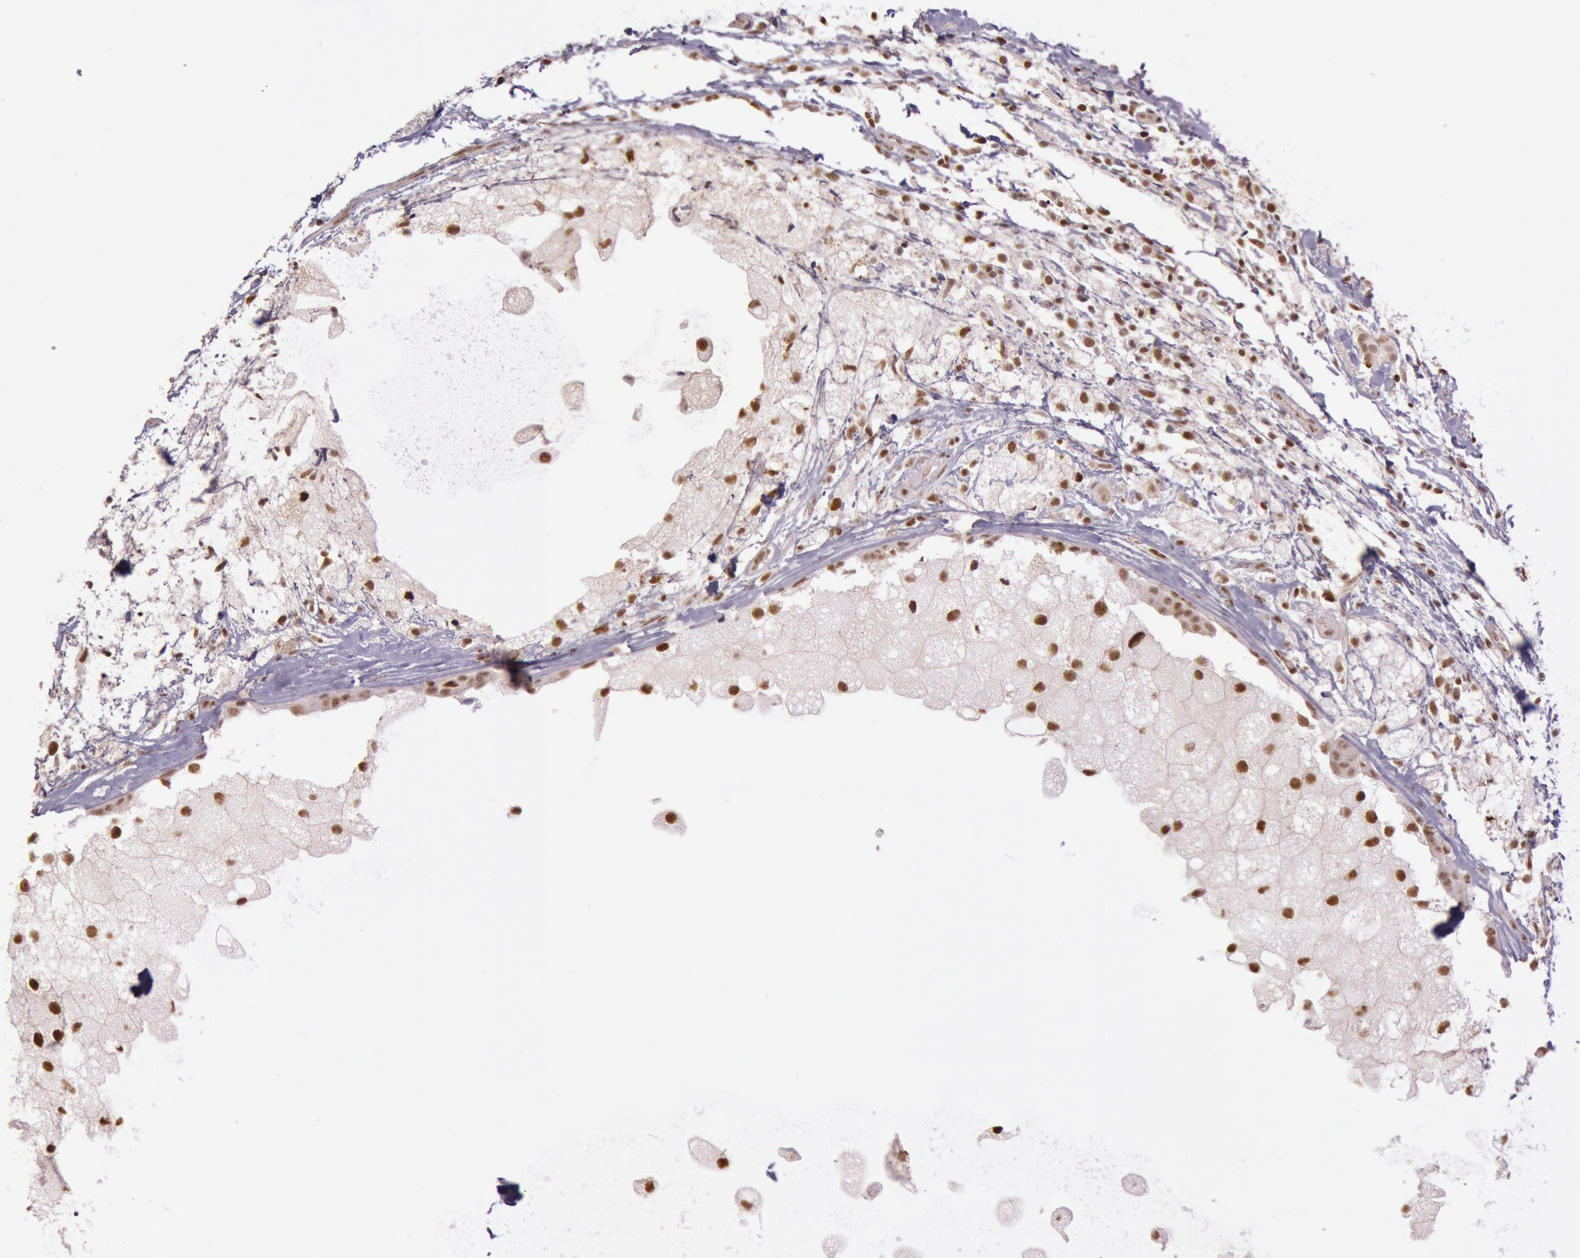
{"staining": {"intensity": "moderate", "quantity": ">75%", "location": "nuclear"}, "tissue": "breast cancer", "cell_type": "Tumor cells", "image_type": "cancer", "snomed": [{"axis": "morphology", "description": "Duct carcinoma"}, {"axis": "topography", "description": "Breast"}], "caption": "IHC image of breast invasive ductal carcinoma stained for a protein (brown), which displays medium levels of moderate nuclear expression in approximately >75% of tumor cells.", "gene": "TASL", "patient": {"sex": "female", "age": 54}}